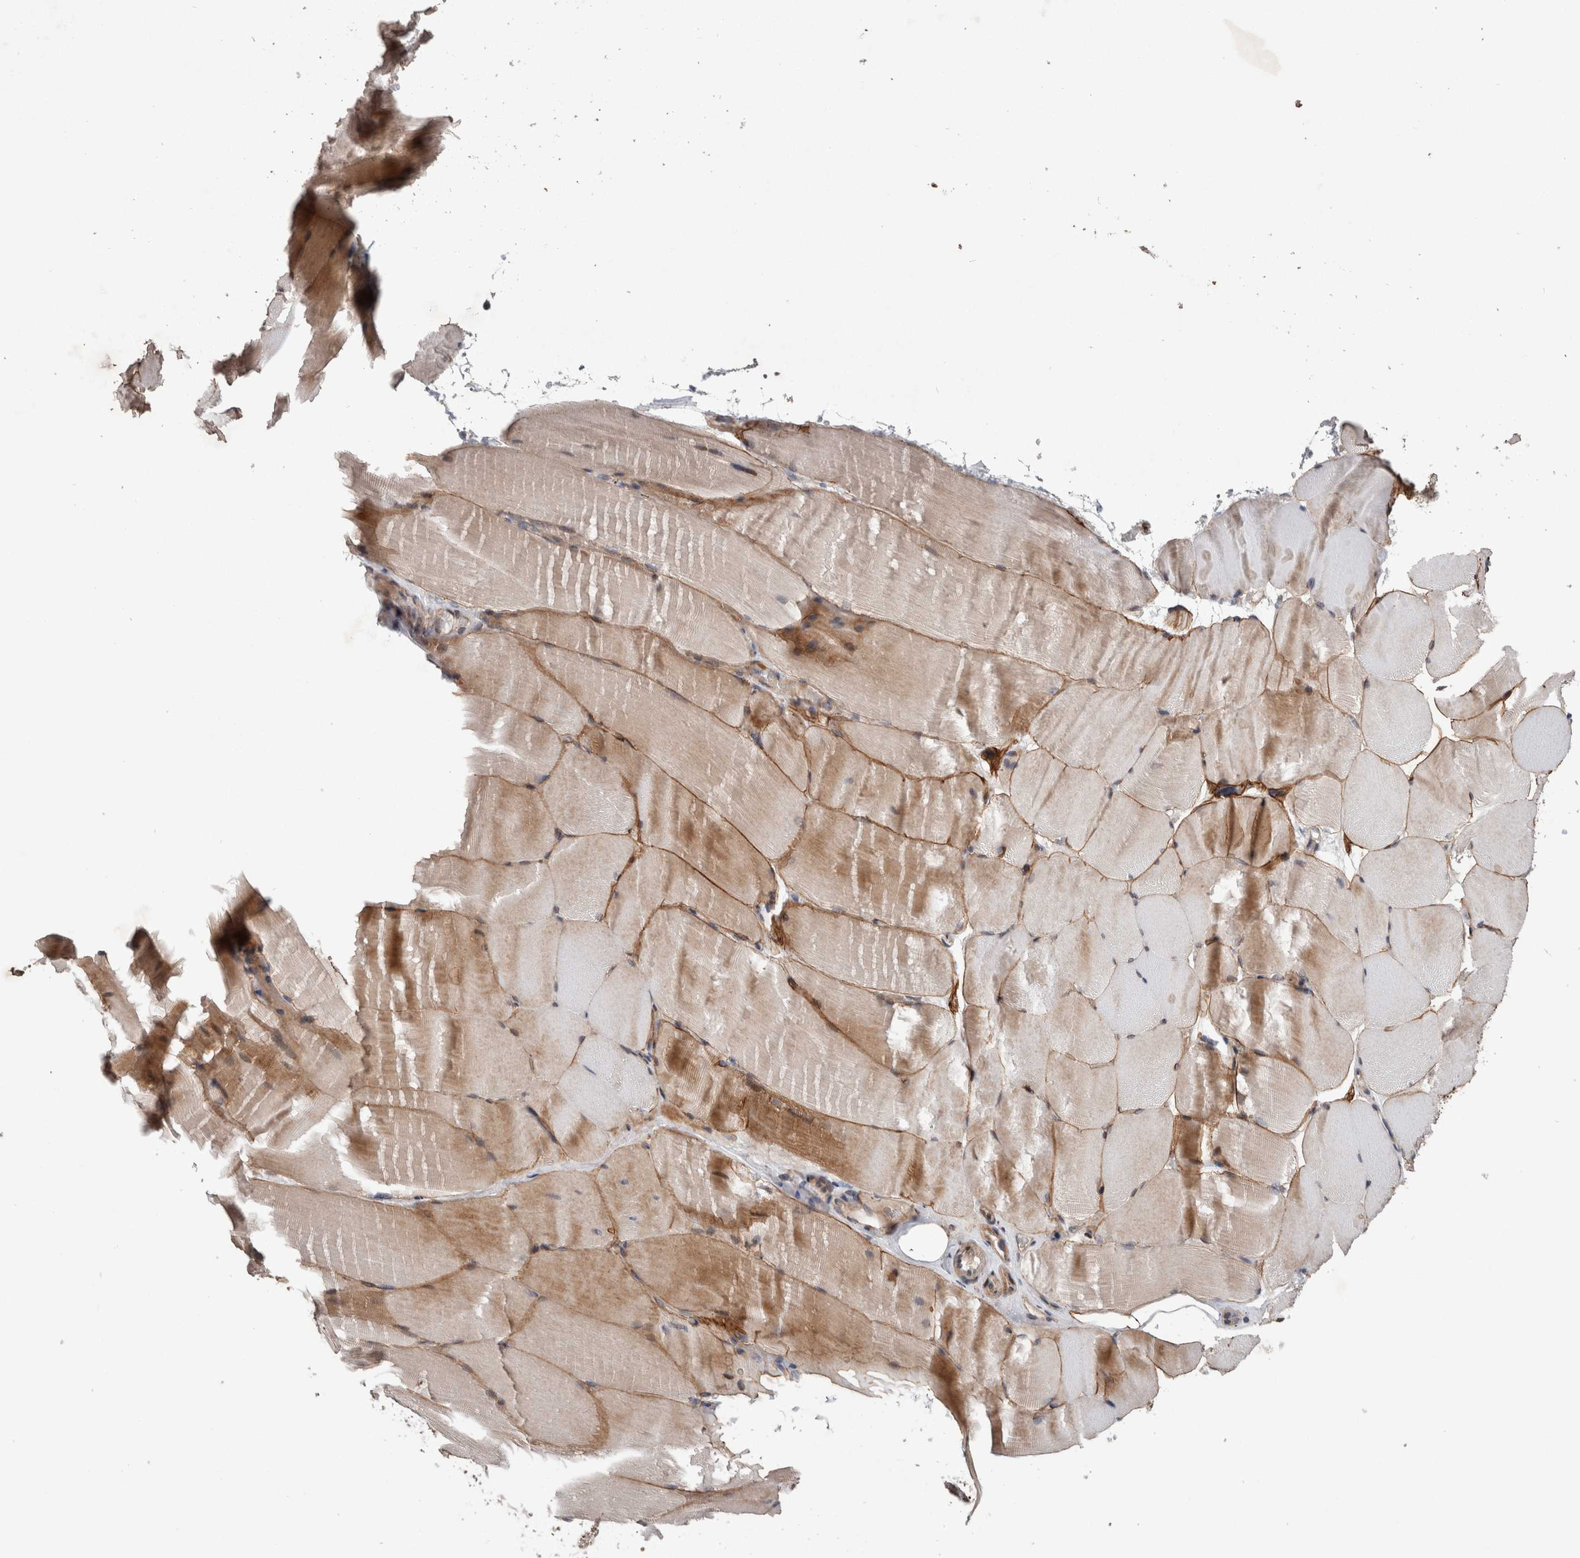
{"staining": {"intensity": "moderate", "quantity": "<25%", "location": "cytoplasmic/membranous"}, "tissue": "skeletal muscle", "cell_type": "Myocytes", "image_type": "normal", "snomed": [{"axis": "morphology", "description": "Normal tissue, NOS"}, {"axis": "topography", "description": "Skeletal muscle"}, {"axis": "topography", "description": "Parathyroid gland"}], "caption": "Immunohistochemical staining of unremarkable skeletal muscle exhibits <25% levels of moderate cytoplasmic/membranous protein positivity in approximately <25% of myocytes. (Brightfield microscopy of DAB IHC at high magnification).", "gene": "GIMAP6", "patient": {"sex": "female", "age": 37}}